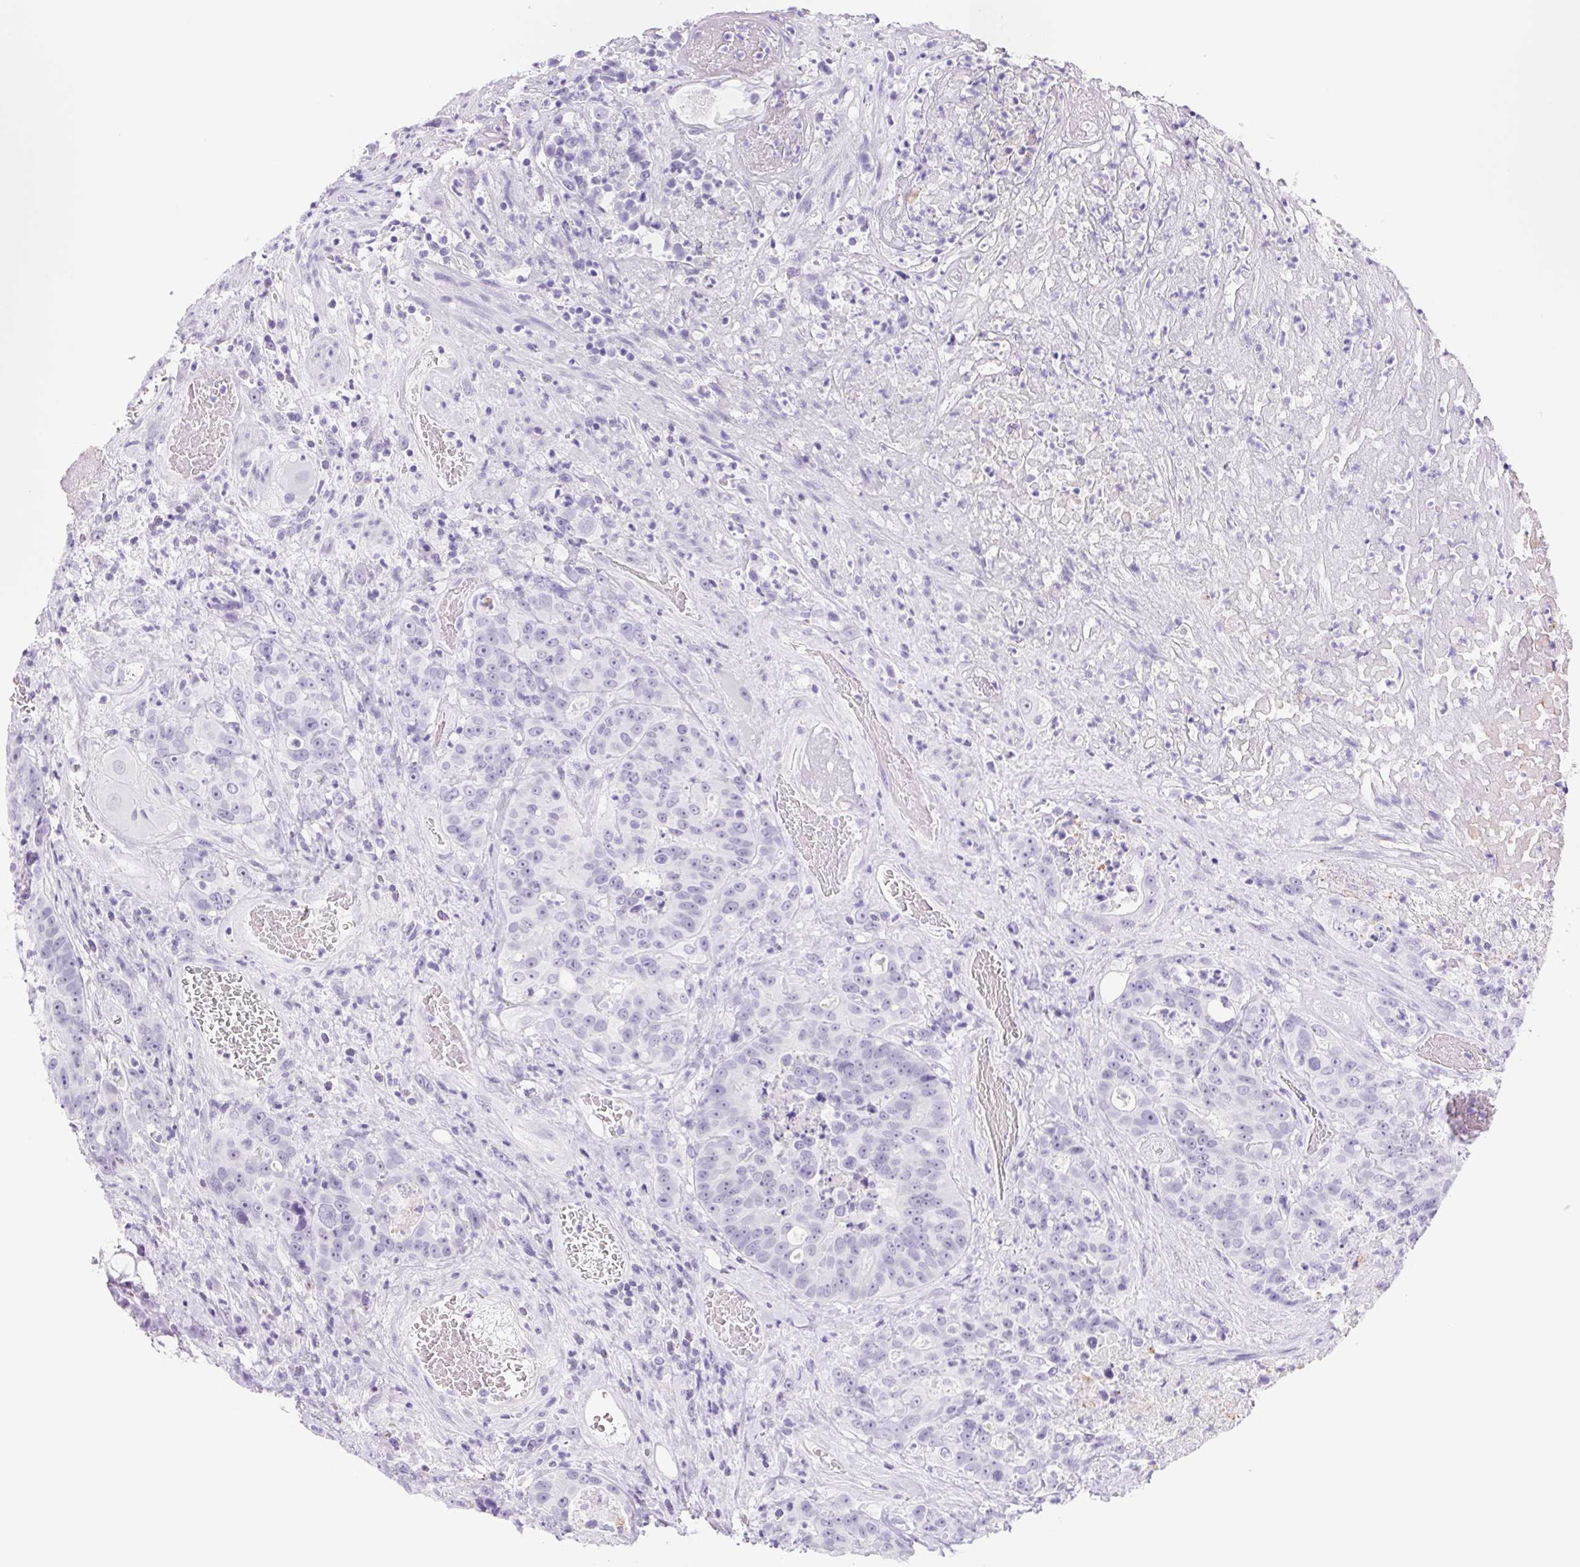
{"staining": {"intensity": "negative", "quantity": "none", "location": "none"}, "tissue": "colorectal cancer", "cell_type": "Tumor cells", "image_type": "cancer", "snomed": [{"axis": "morphology", "description": "Adenocarcinoma, NOS"}, {"axis": "topography", "description": "Rectum"}], "caption": "This is a image of IHC staining of colorectal adenocarcinoma, which shows no positivity in tumor cells.", "gene": "CYP21A2", "patient": {"sex": "female", "age": 62}}